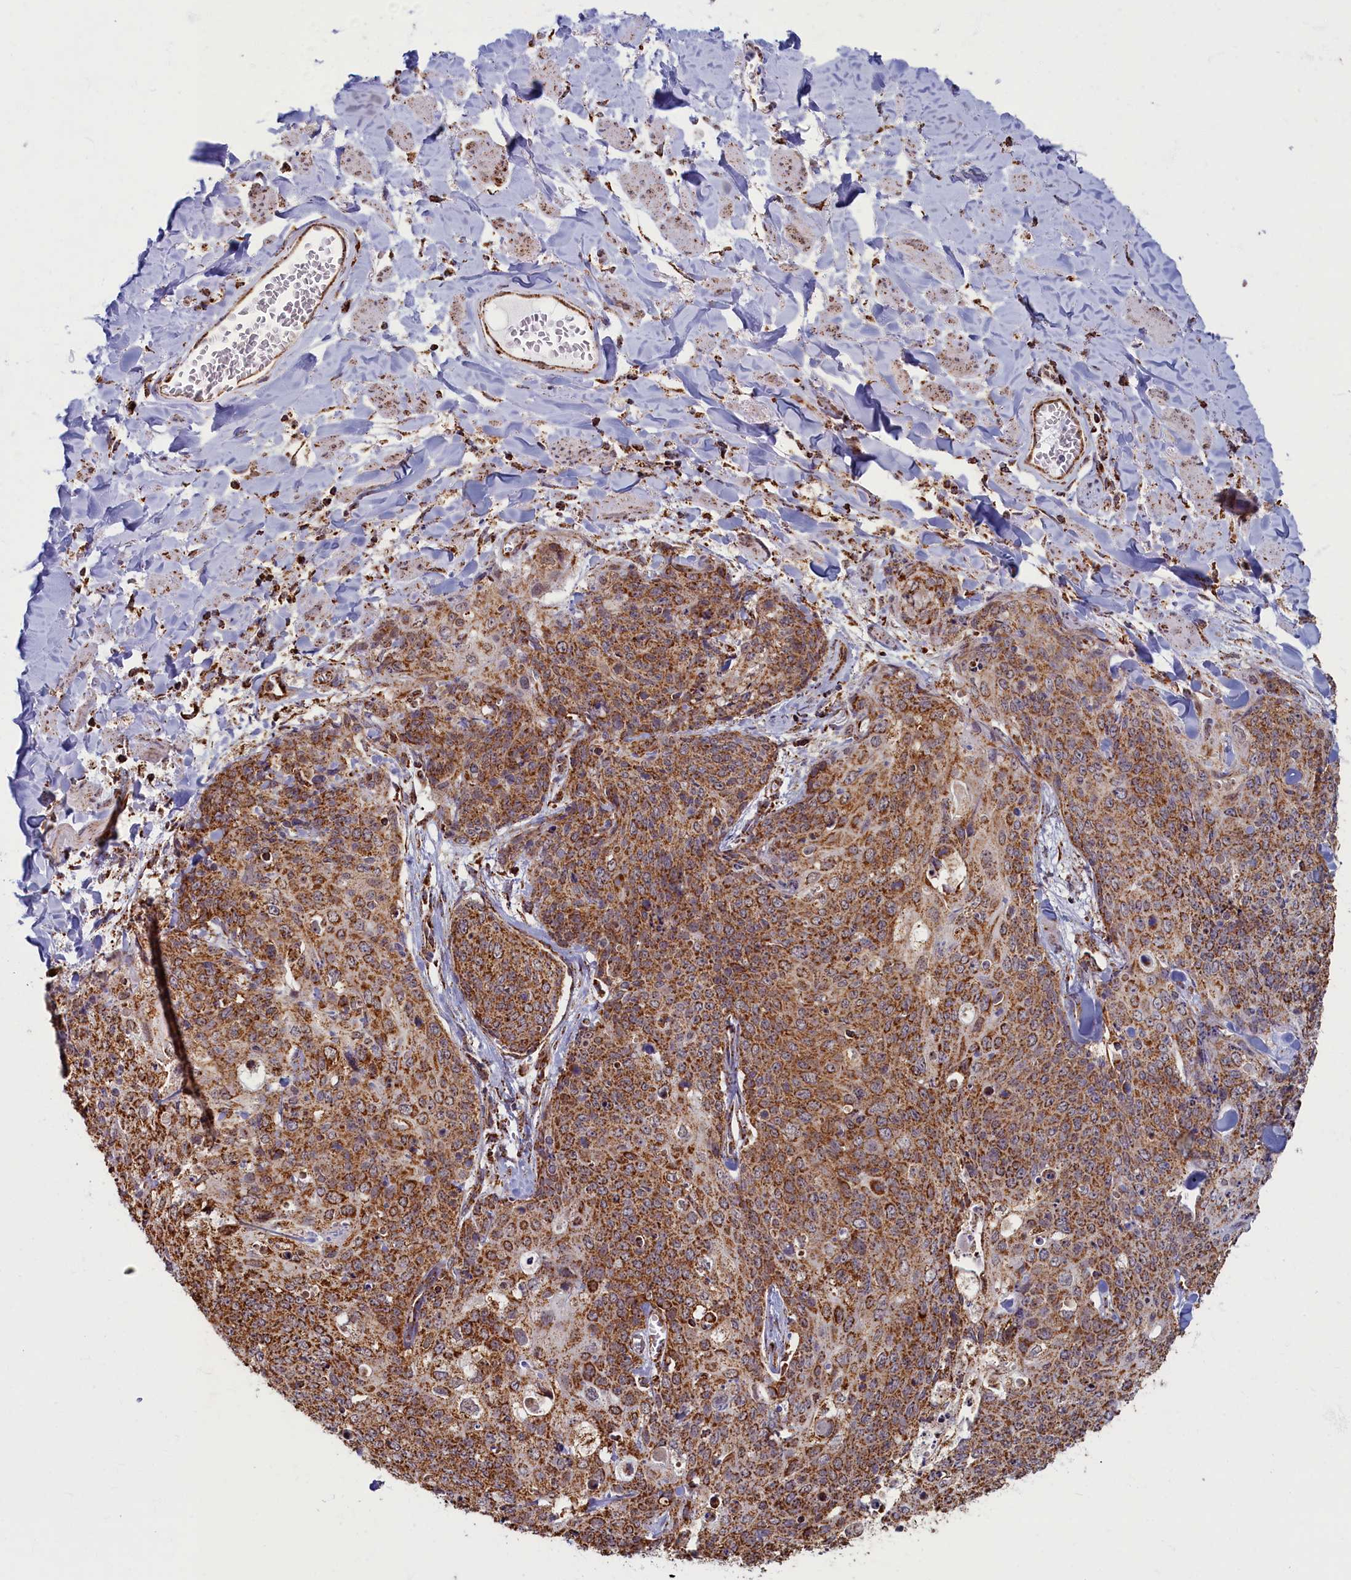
{"staining": {"intensity": "moderate", "quantity": ">75%", "location": "cytoplasmic/membranous"}, "tissue": "skin cancer", "cell_type": "Tumor cells", "image_type": "cancer", "snomed": [{"axis": "morphology", "description": "Squamous cell carcinoma, NOS"}, {"axis": "topography", "description": "Skin"}, {"axis": "topography", "description": "Vulva"}], "caption": "A medium amount of moderate cytoplasmic/membranous staining is identified in about >75% of tumor cells in squamous cell carcinoma (skin) tissue.", "gene": "SPR", "patient": {"sex": "female", "age": 85}}